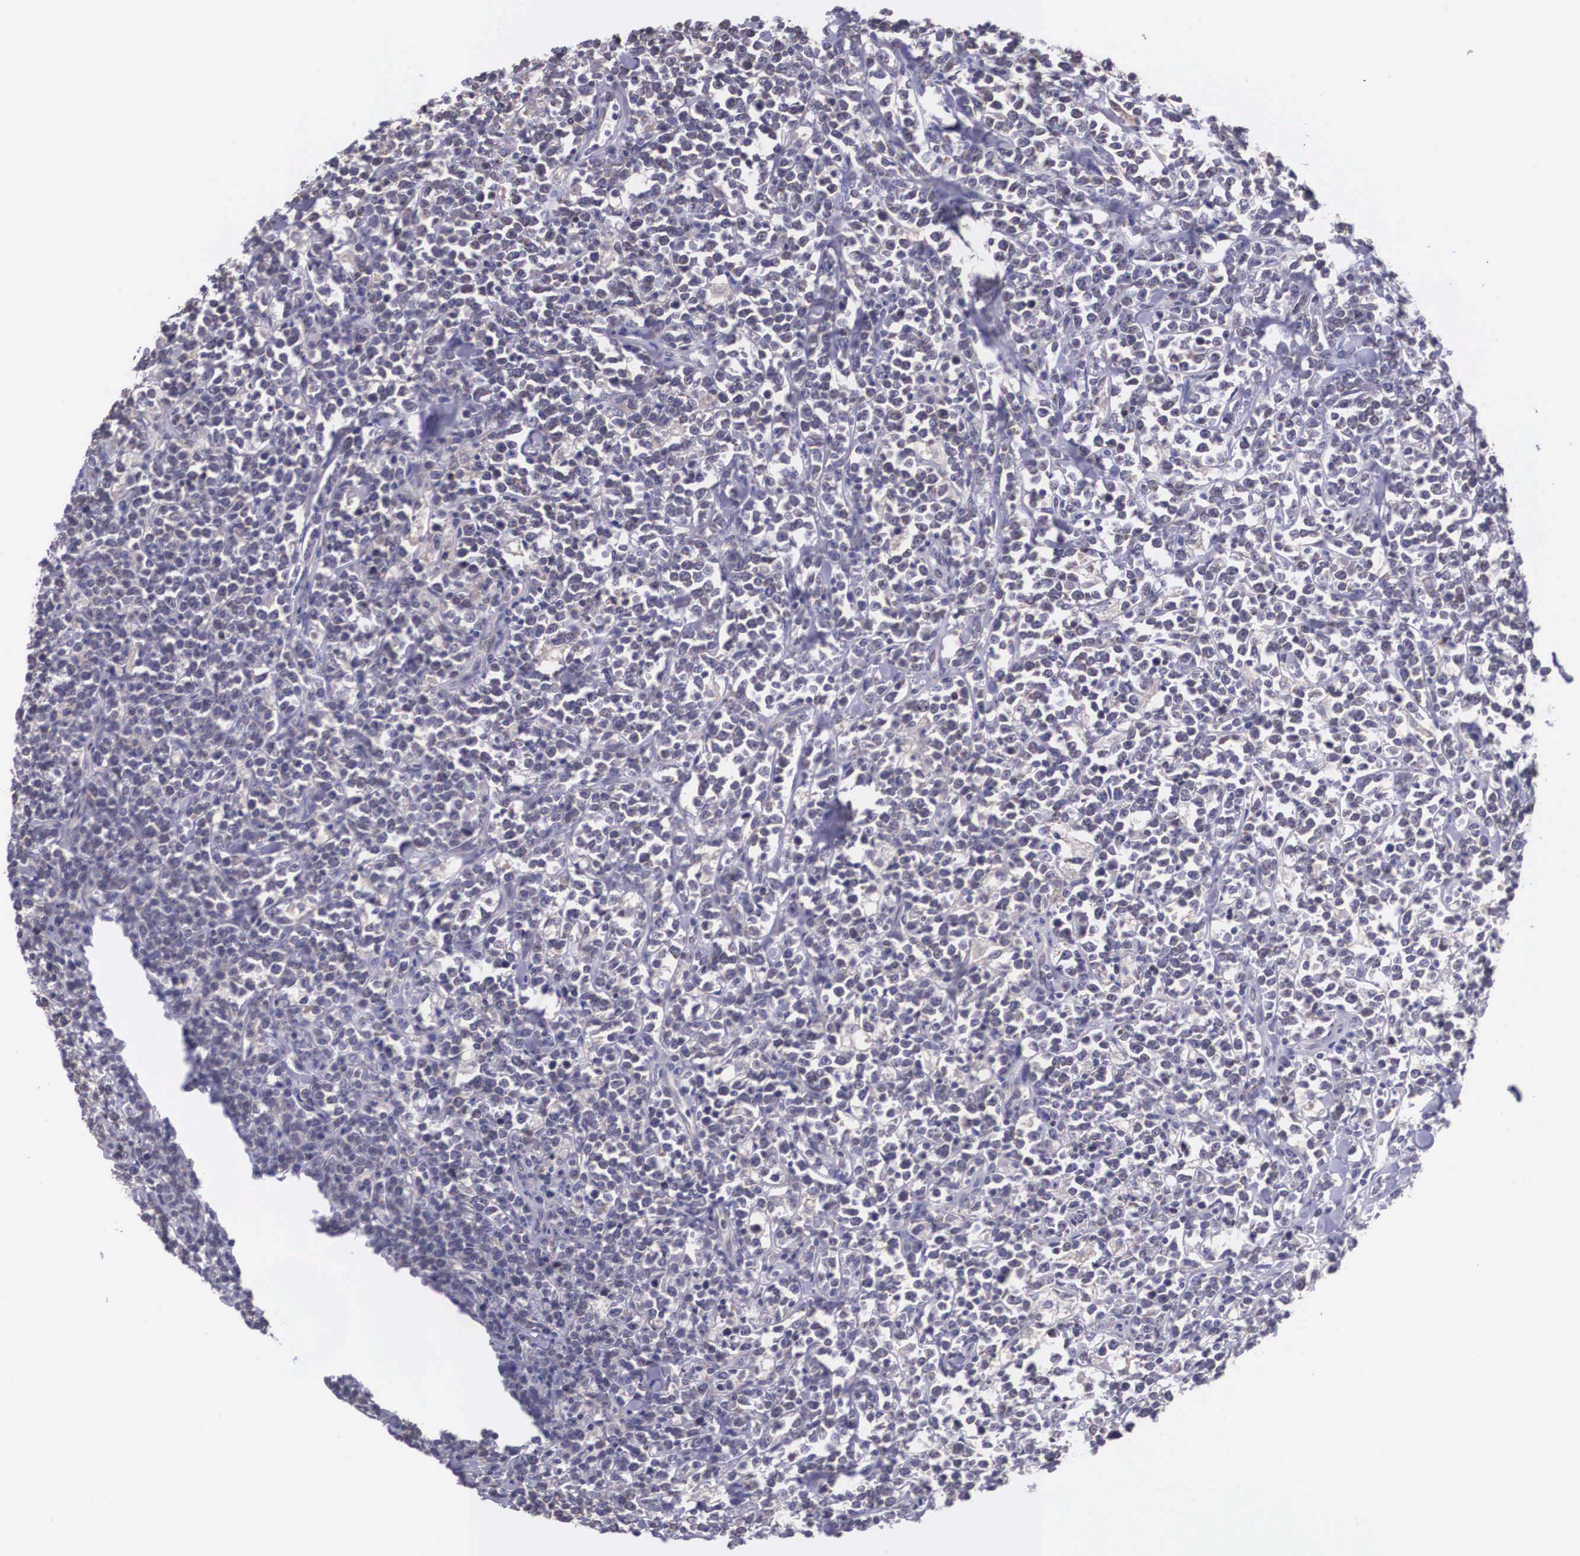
{"staining": {"intensity": "negative", "quantity": "none", "location": "none"}, "tissue": "lymphoma", "cell_type": "Tumor cells", "image_type": "cancer", "snomed": [{"axis": "morphology", "description": "Malignant lymphoma, non-Hodgkin's type, High grade"}, {"axis": "topography", "description": "Small intestine"}, {"axis": "topography", "description": "Colon"}], "caption": "High magnification brightfield microscopy of lymphoma stained with DAB (3,3'-diaminobenzidine) (brown) and counterstained with hematoxylin (blue): tumor cells show no significant positivity. Nuclei are stained in blue.", "gene": "SLC25A21", "patient": {"sex": "male", "age": 8}}